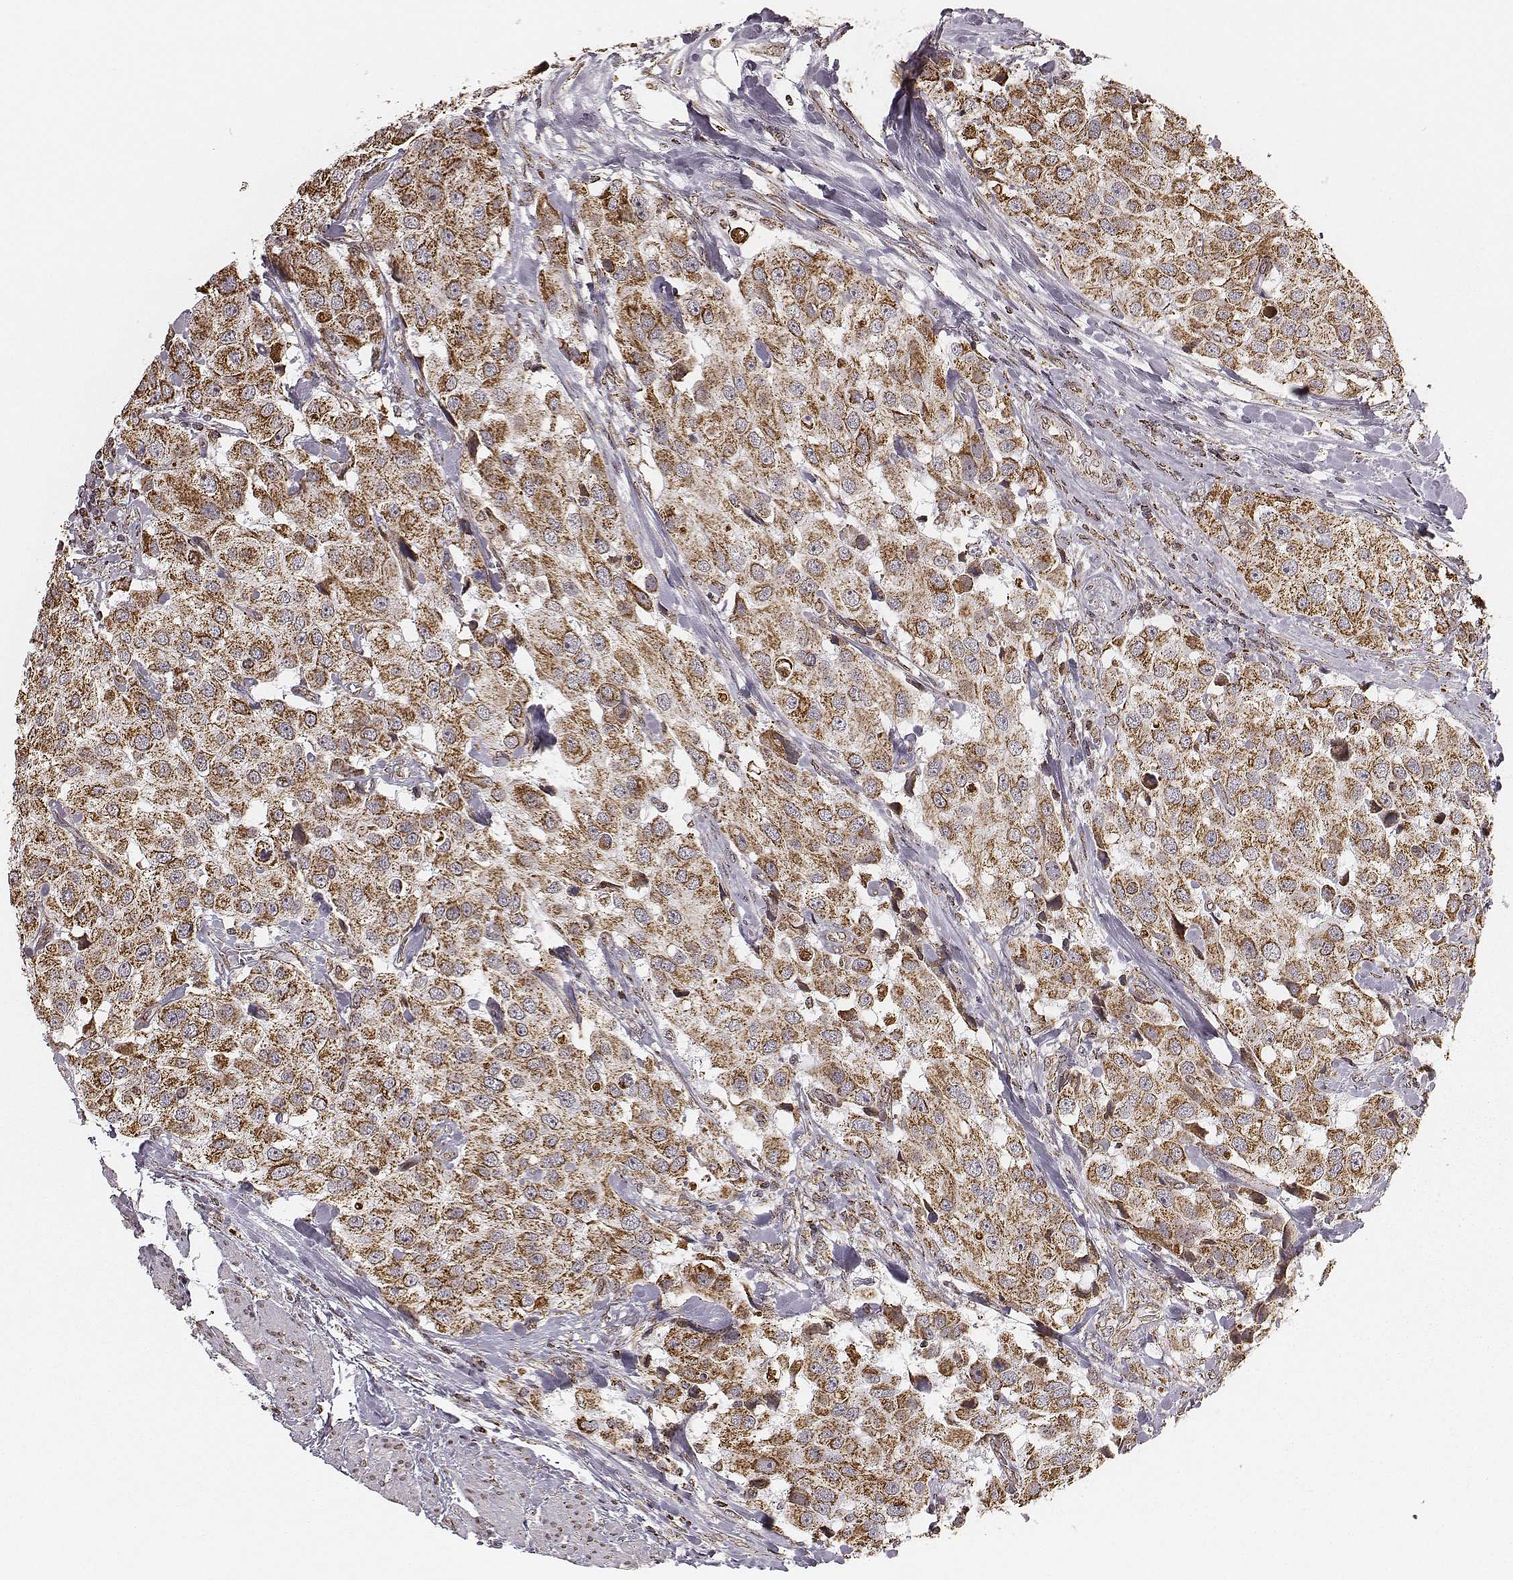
{"staining": {"intensity": "moderate", "quantity": ">75%", "location": "cytoplasmic/membranous"}, "tissue": "urothelial cancer", "cell_type": "Tumor cells", "image_type": "cancer", "snomed": [{"axis": "morphology", "description": "Urothelial carcinoma, High grade"}, {"axis": "topography", "description": "Urinary bladder"}], "caption": "This is a photomicrograph of immunohistochemistry (IHC) staining of urothelial cancer, which shows moderate staining in the cytoplasmic/membranous of tumor cells.", "gene": "ACOT2", "patient": {"sex": "female", "age": 64}}